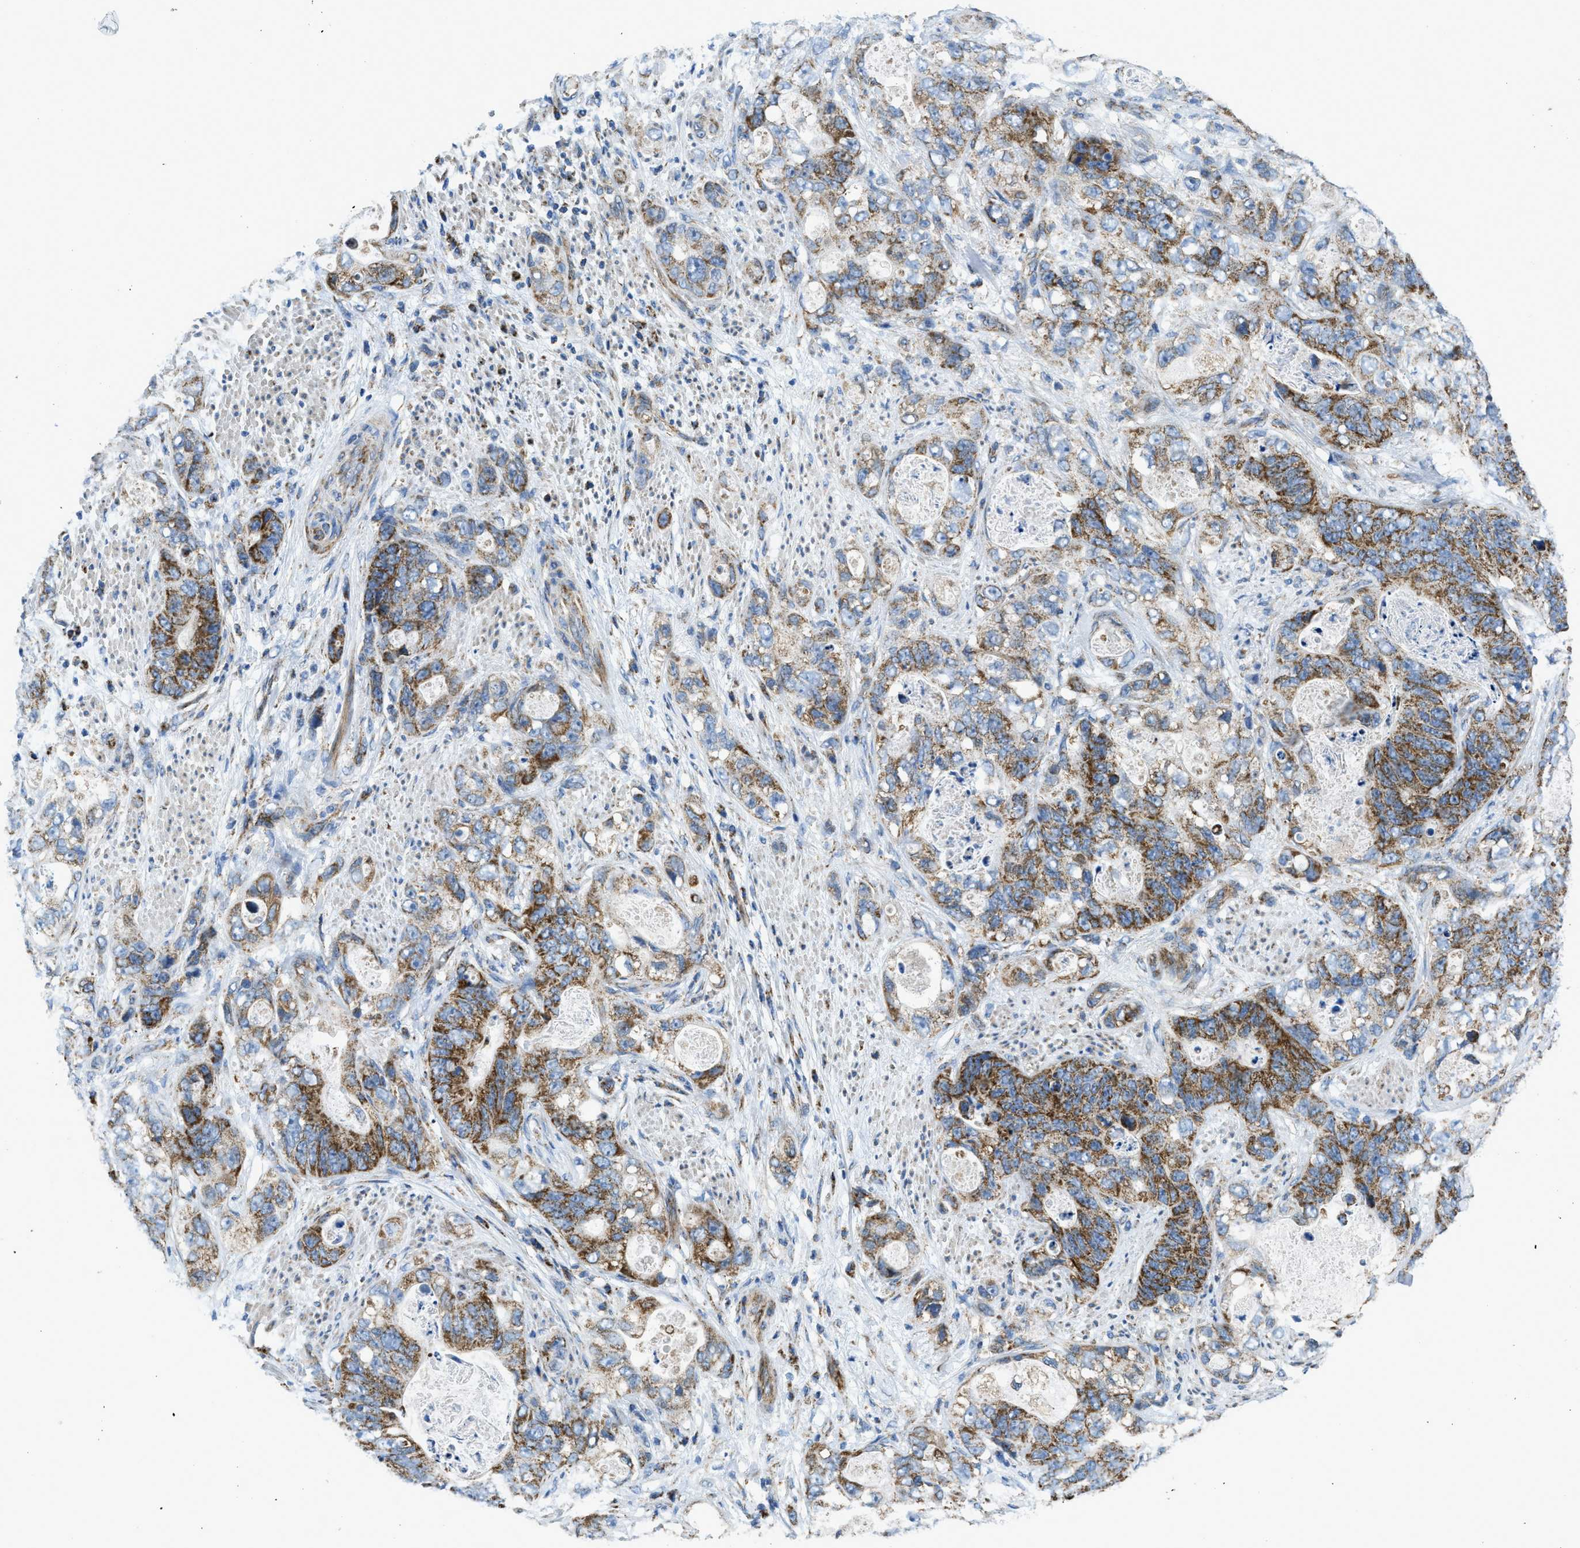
{"staining": {"intensity": "moderate", "quantity": ">75%", "location": "cytoplasmic/membranous"}, "tissue": "stomach cancer", "cell_type": "Tumor cells", "image_type": "cancer", "snomed": [{"axis": "morphology", "description": "Adenocarcinoma, NOS"}, {"axis": "topography", "description": "Stomach"}], "caption": "IHC of stomach adenocarcinoma shows medium levels of moderate cytoplasmic/membranous staining in about >75% of tumor cells.", "gene": "STK33", "patient": {"sex": "female", "age": 89}}